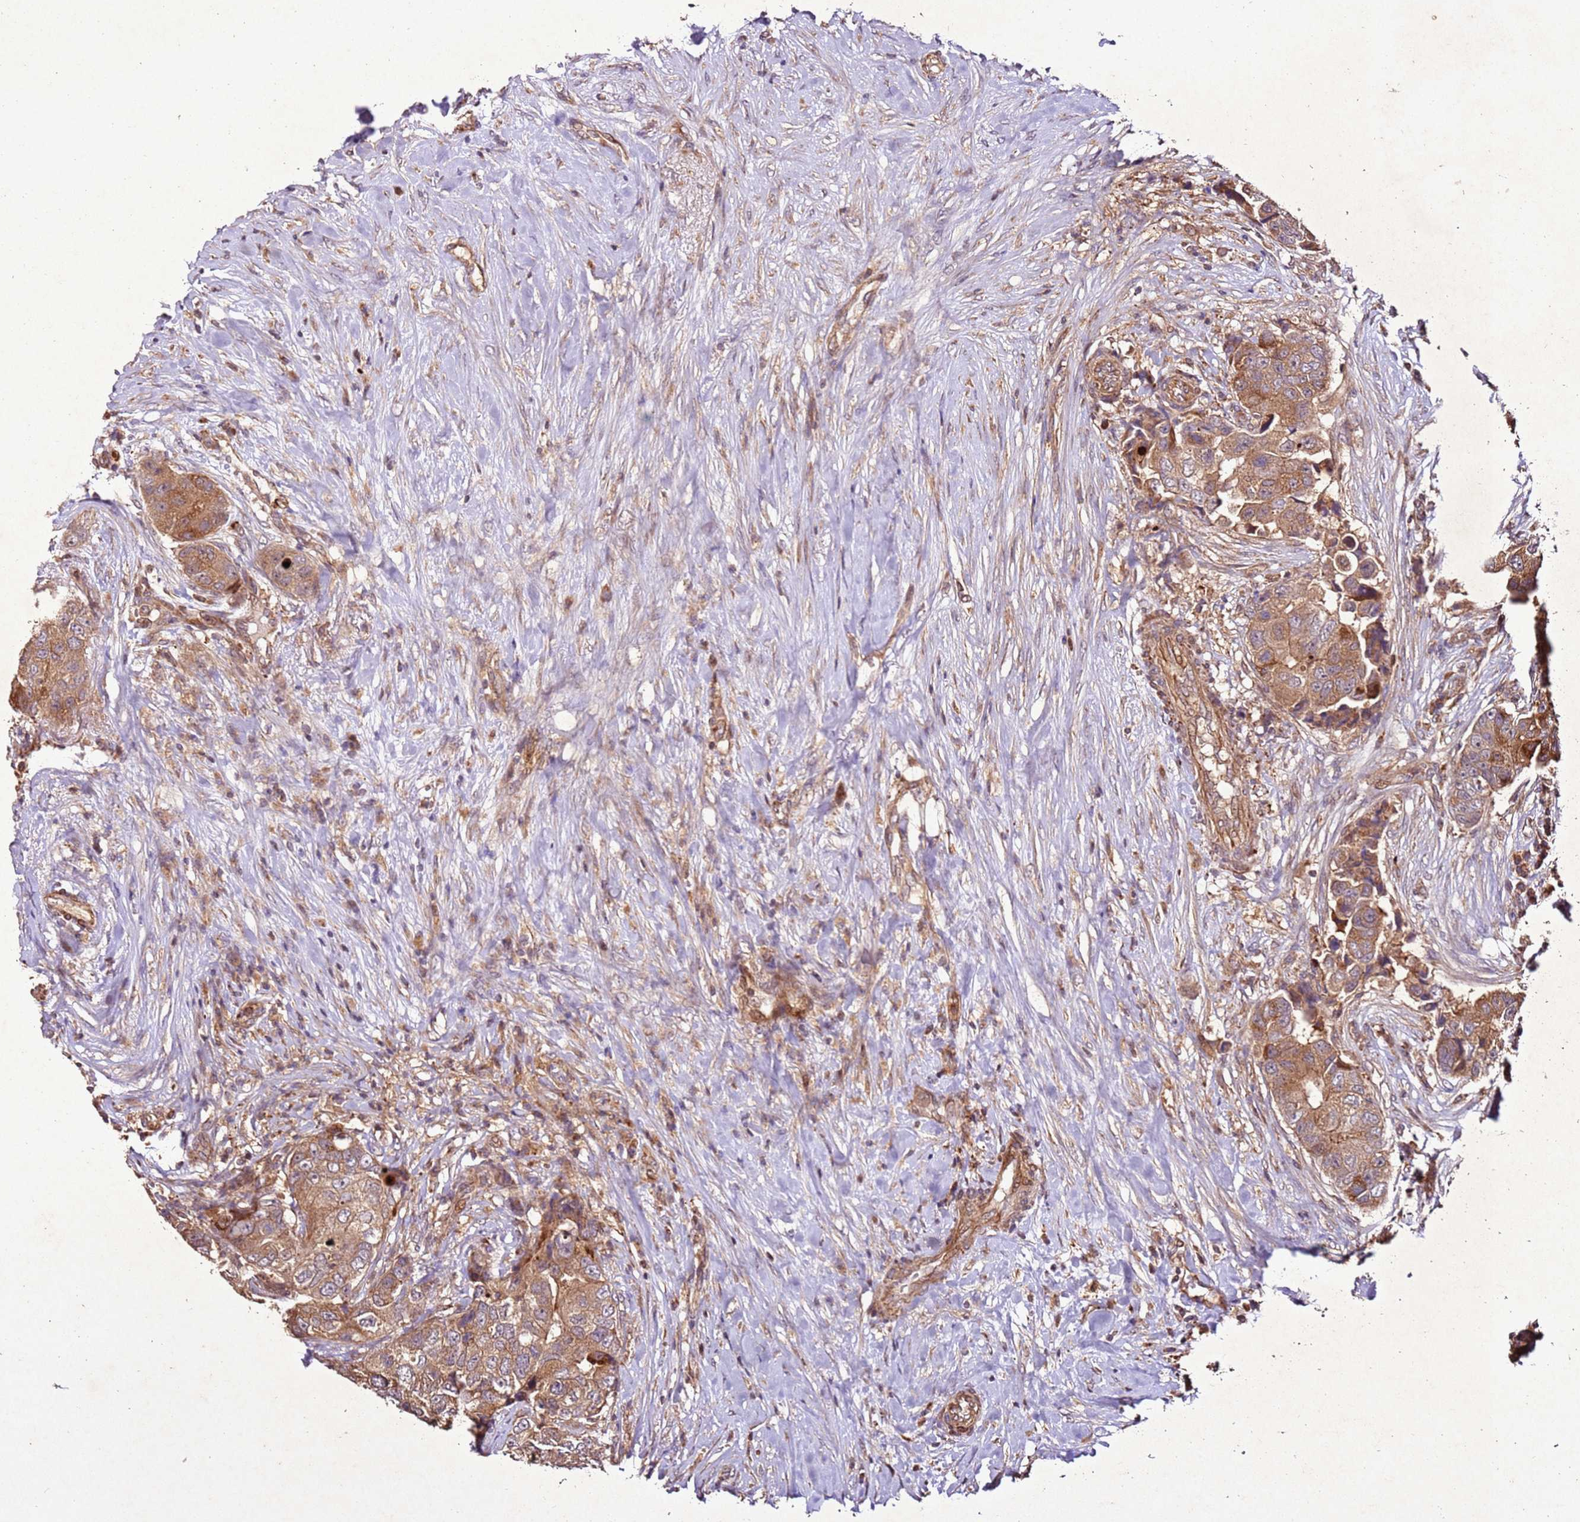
{"staining": {"intensity": "moderate", "quantity": ">75%", "location": "cytoplasmic/membranous"}, "tissue": "breast cancer", "cell_type": "Tumor cells", "image_type": "cancer", "snomed": [{"axis": "morphology", "description": "Normal tissue, NOS"}, {"axis": "morphology", "description": "Duct carcinoma"}, {"axis": "topography", "description": "Breast"}], "caption": "Immunohistochemistry staining of infiltrating ductal carcinoma (breast), which exhibits medium levels of moderate cytoplasmic/membranous expression in approximately >75% of tumor cells indicating moderate cytoplasmic/membranous protein staining. The staining was performed using DAB (brown) for protein detection and nuclei were counterstained in hematoxylin (blue).", "gene": "PTMA", "patient": {"sex": "female", "age": 62}}